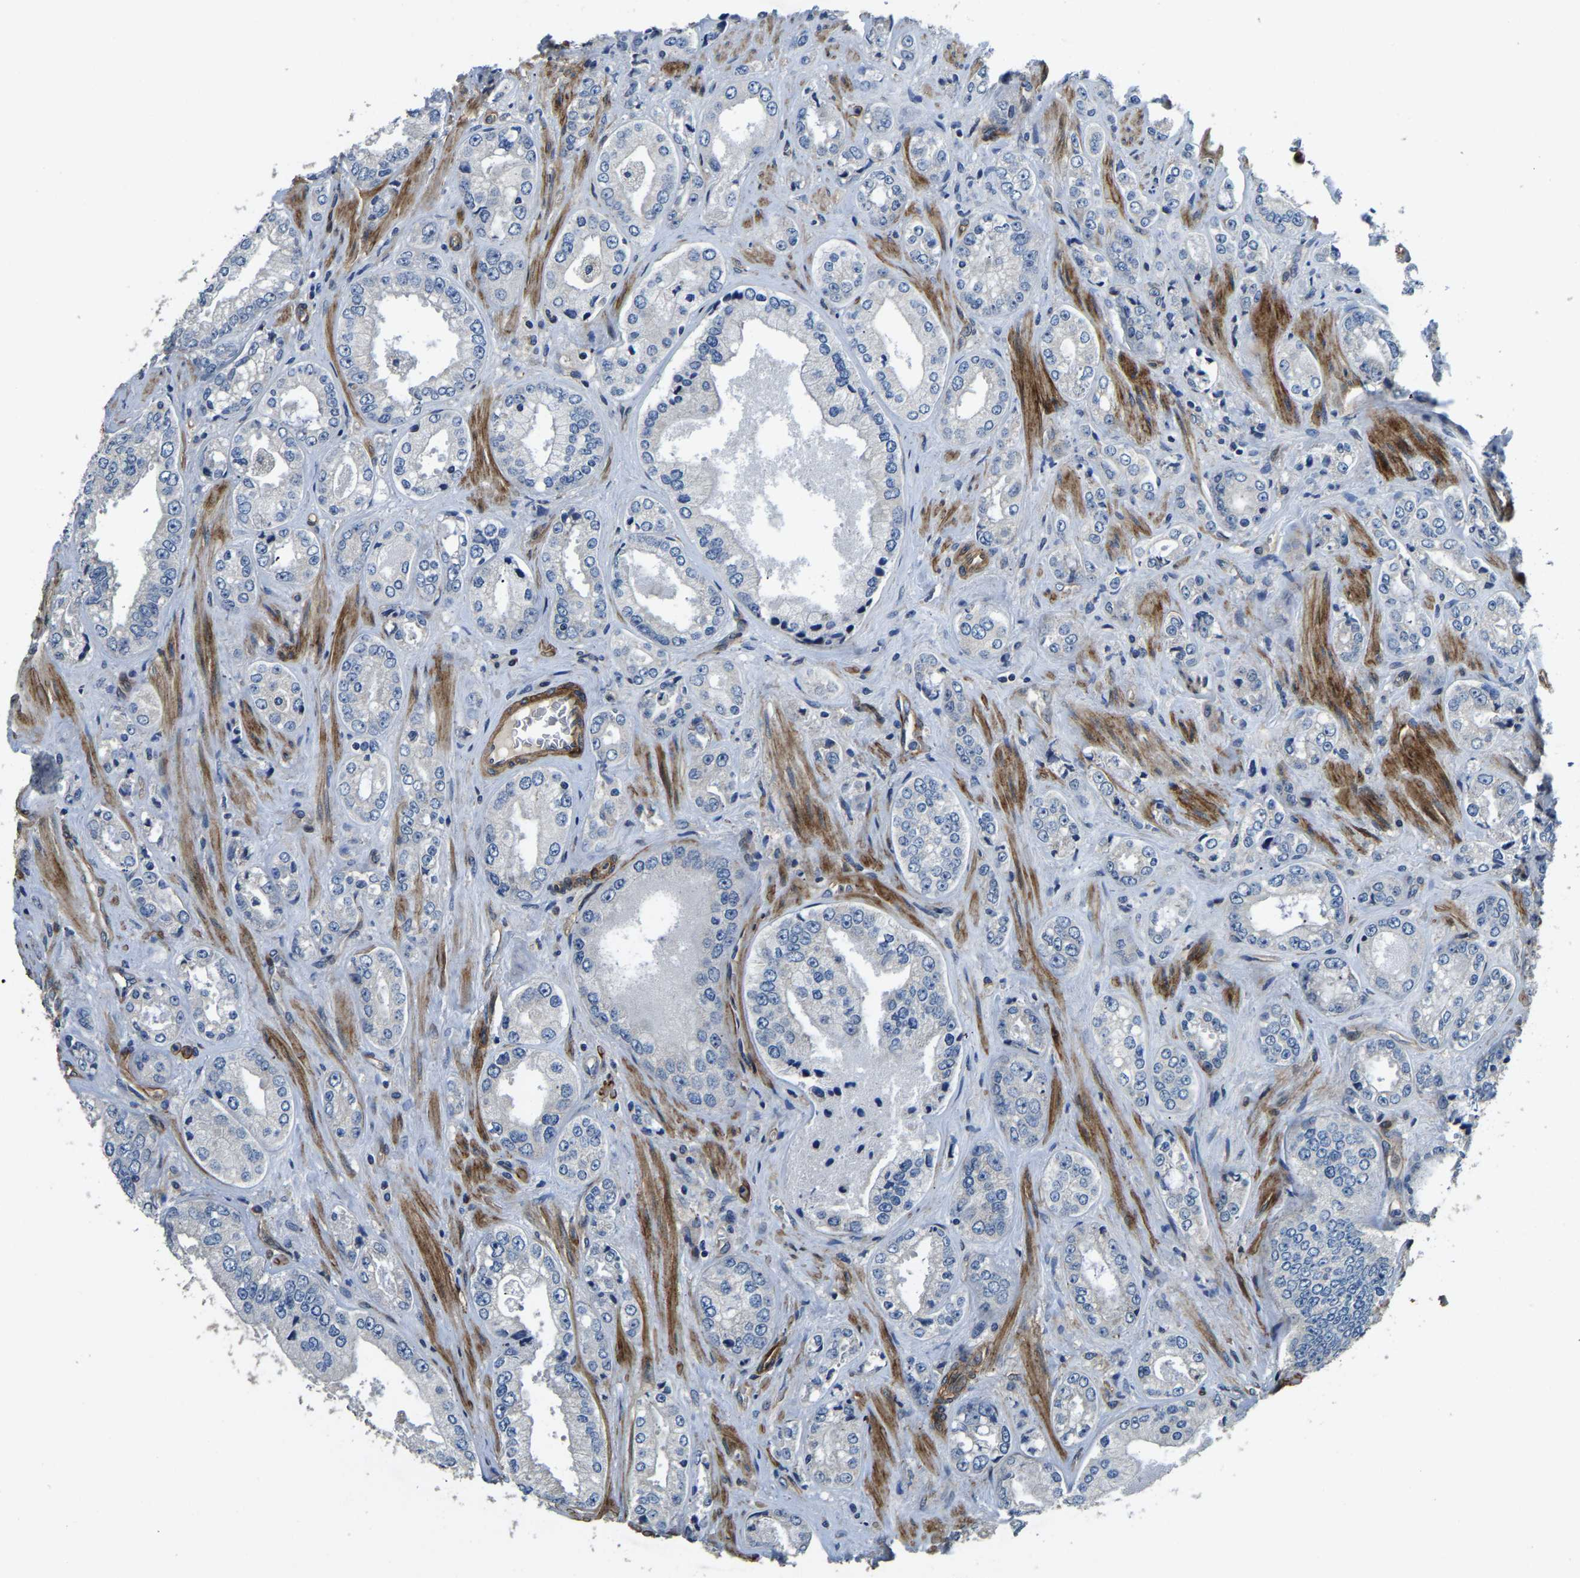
{"staining": {"intensity": "negative", "quantity": "none", "location": "none"}, "tissue": "prostate cancer", "cell_type": "Tumor cells", "image_type": "cancer", "snomed": [{"axis": "morphology", "description": "Adenocarcinoma, High grade"}, {"axis": "topography", "description": "Prostate"}], "caption": "Tumor cells show no significant positivity in prostate adenocarcinoma (high-grade).", "gene": "RNF39", "patient": {"sex": "male", "age": 61}}